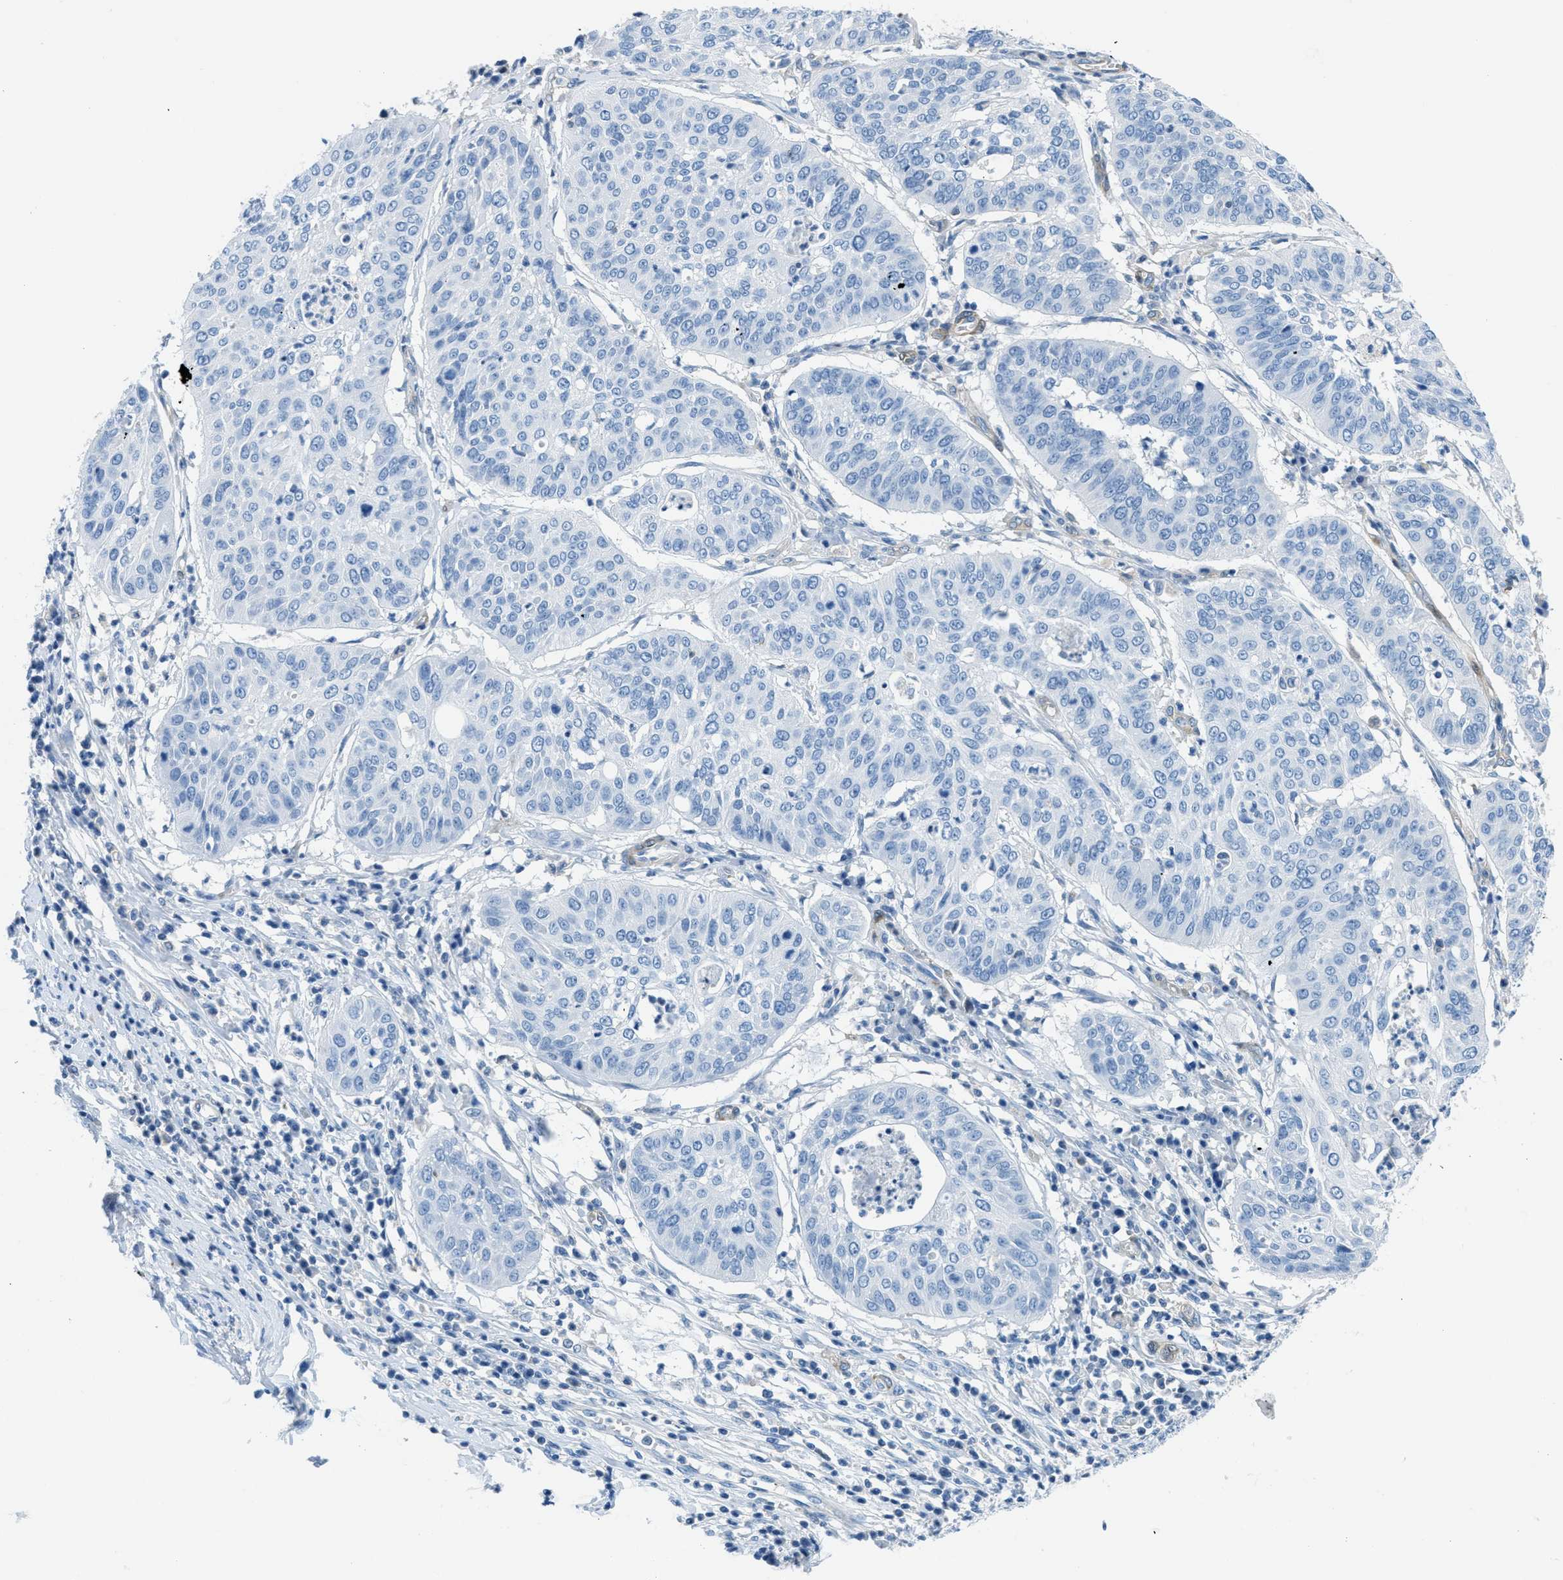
{"staining": {"intensity": "negative", "quantity": "none", "location": "none"}, "tissue": "cervical cancer", "cell_type": "Tumor cells", "image_type": "cancer", "snomed": [{"axis": "morphology", "description": "Normal tissue, NOS"}, {"axis": "morphology", "description": "Squamous cell carcinoma, NOS"}, {"axis": "topography", "description": "Cervix"}], "caption": "Cervical squamous cell carcinoma was stained to show a protein in brown. There is no significant staining in tumor cells.", "gene": "MAPRE2", "patient": {"sex": "female", "age": 39}}